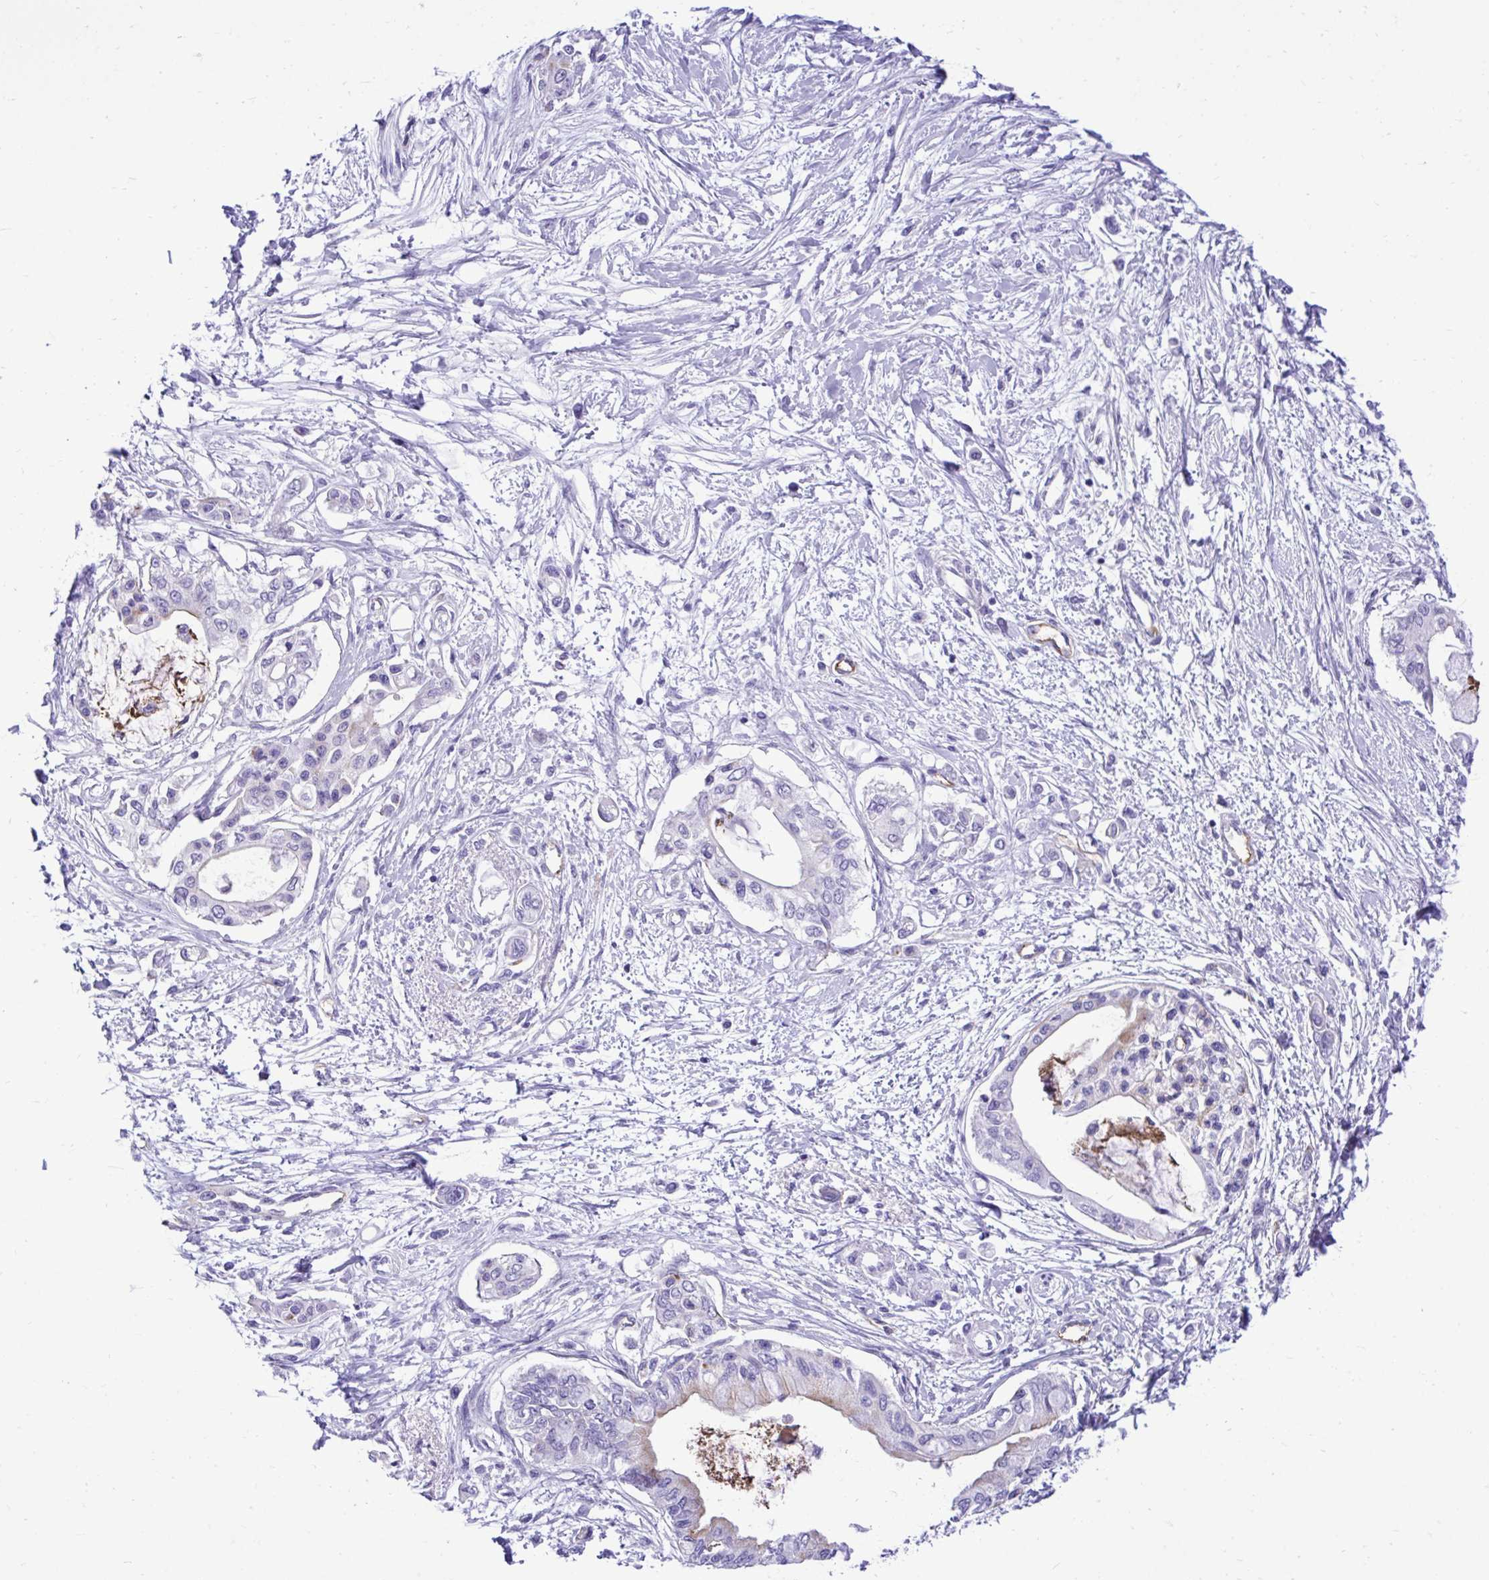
{"staining": {"intensity": "negative", "quantity": "none", "location": "none"}, "tissue": "pancreatic cancer", "cell_type": "Tumor cells", "image_type": "cancer", "snomed": [{"axis": "morphology", "description": "Adenocarcinoma, NOS"}, {"axis": "topography", "description": "Pancreas"}], "caption": "Adenocarcinoma (pancreatic) was stained to show a protein in brown. There is no significant positivity in tumor cells.", "gene": "ABCG2", "patient": {"sex": "female", "age": 77}}